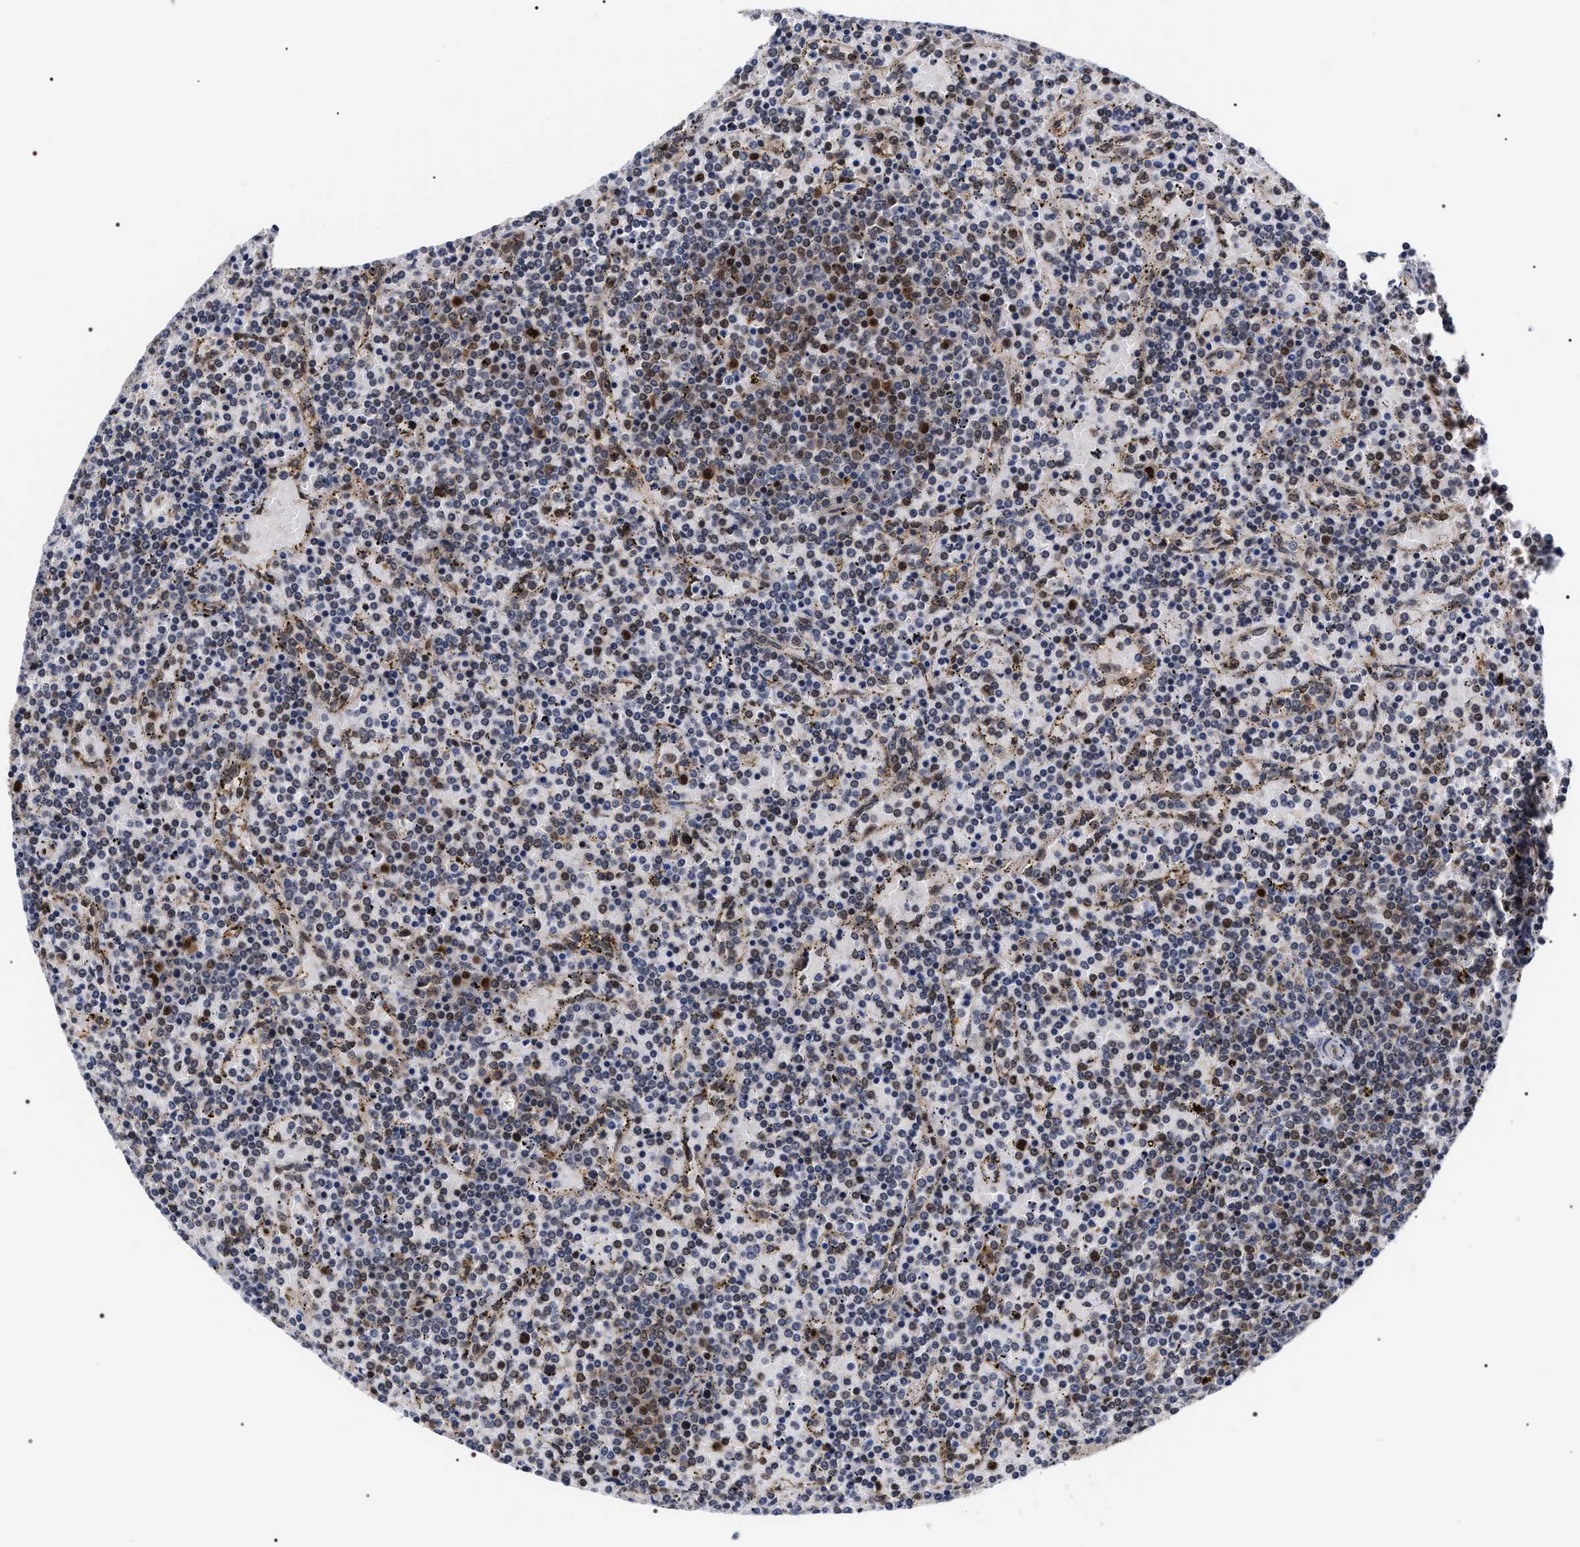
{"staining": {"intensity": "weak", "quantity": "<25%", "location": "nuclear"}, "tissue": "lymphoma", "cell_type": "Tumor cells", "image_type": "cancer", "snomed": [{"axis": "morphology", "description": "Malignant lymphoma, non-Hodgkin's type, Low grade"}, {"axis": "topography", "description": "Spleen"}], "caption": "Tumor cells are negative for brown protein staining in low-grade malignant lymphoma, non-Hodgkin's type. (DAB (3,3'-diaminobenzidine) IHC, high magnification).", "gene": "BAG6", "patient": {"sex": "female", "age": 77}}